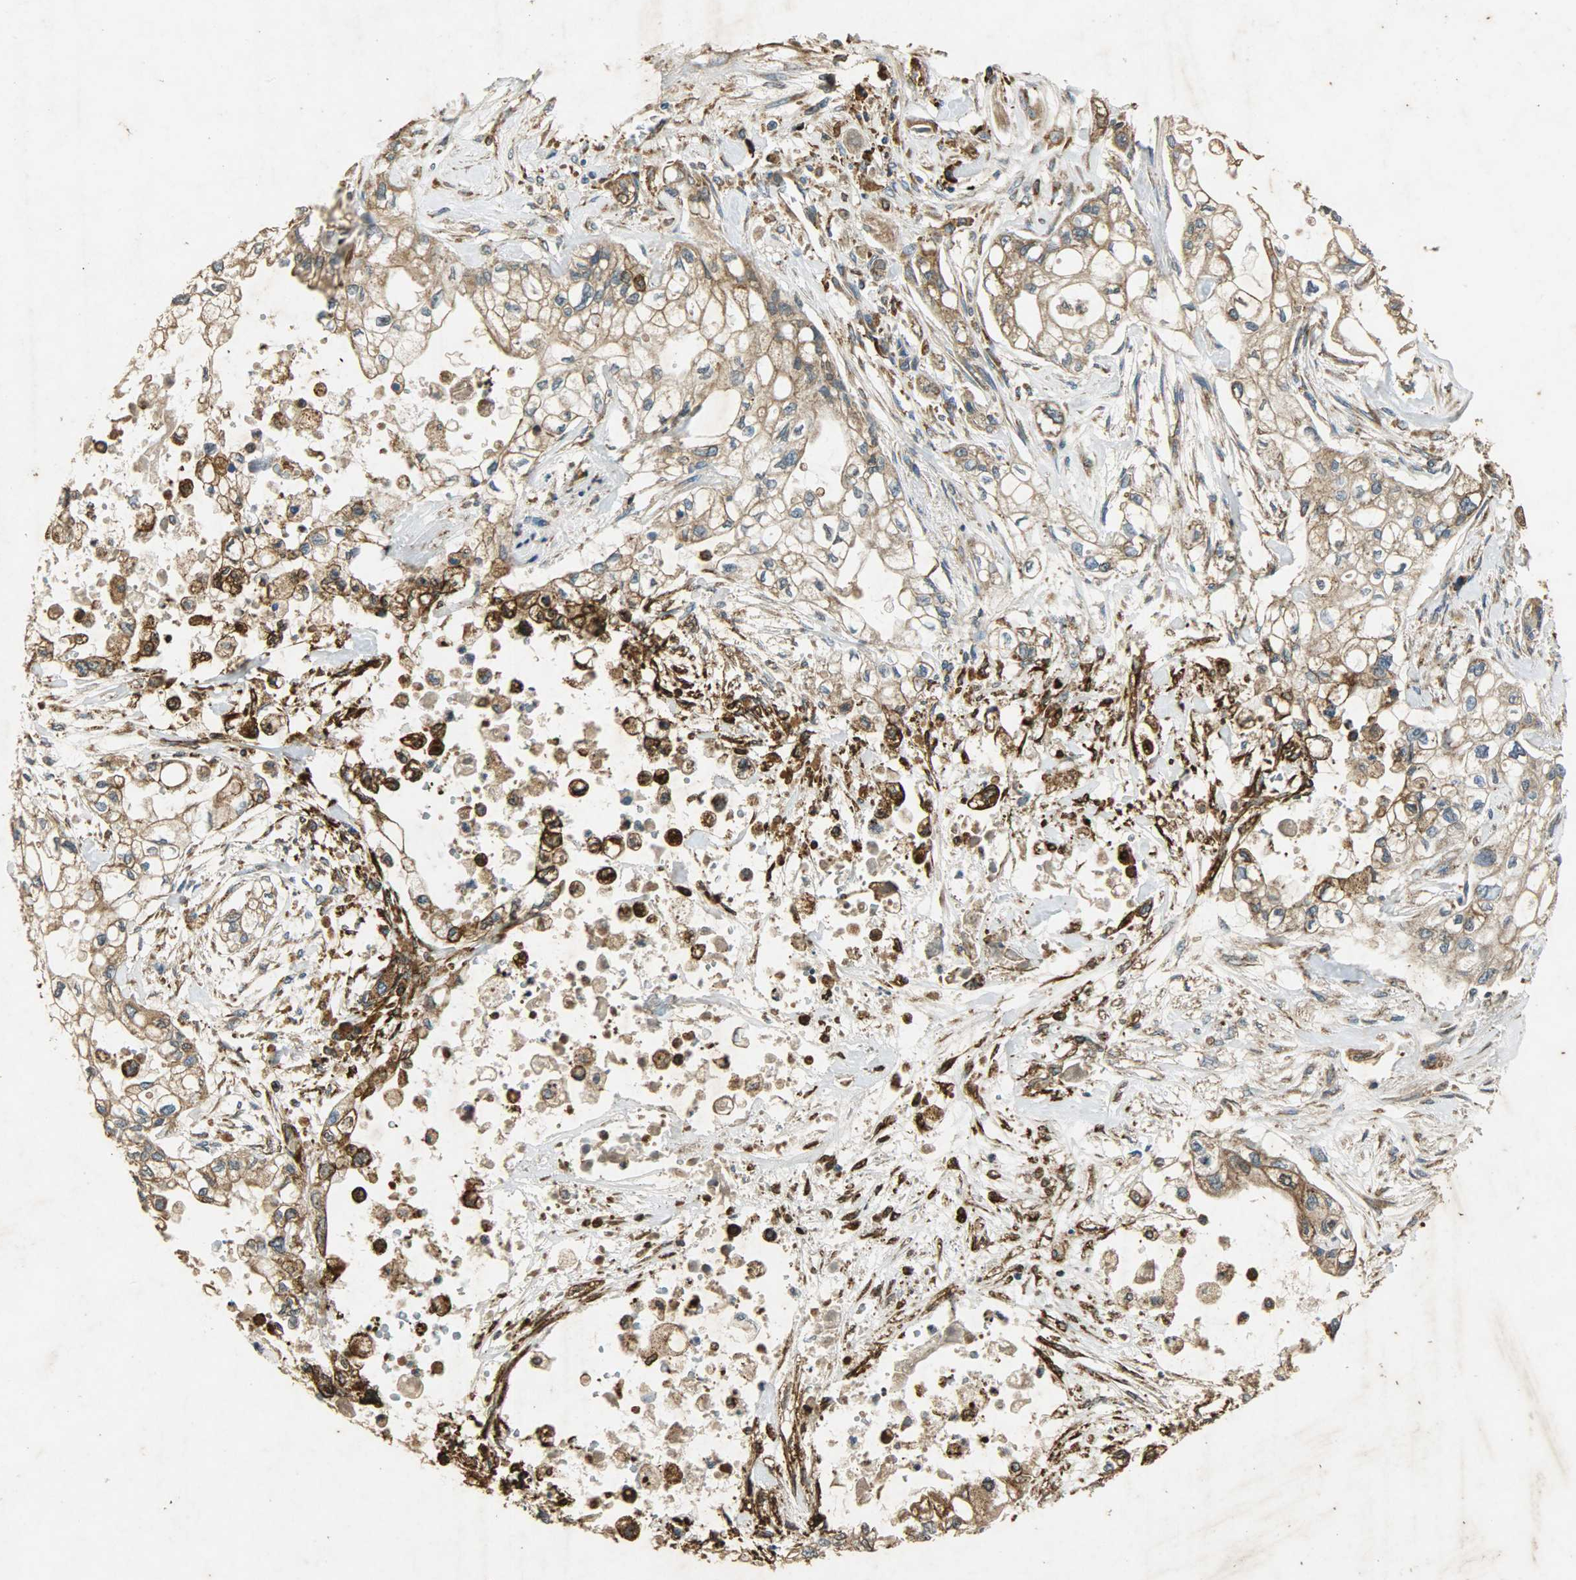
{"staining": {"intensity": "moderate", "quantity": ">75%", "location": "cytoplasmic/membranous"}, "tissue": "pancreatic cancer", "cell_type": "Tumor cells", "image_type": "cancer", "snomed": [{"axis": "morphology", "description": "Normal tissue, NOS"}, {"axis": "topography", "description": "Pancreas"}], "caption": "The micrograph exhibits immunohistochemical staining of pancreatic cancer. There is moderate cytoplasmic/membranous expression is identified in approximately >75% of tumor cells.", "gene": "HSPA5", "patient": {"sex": "male", "age": 42}}